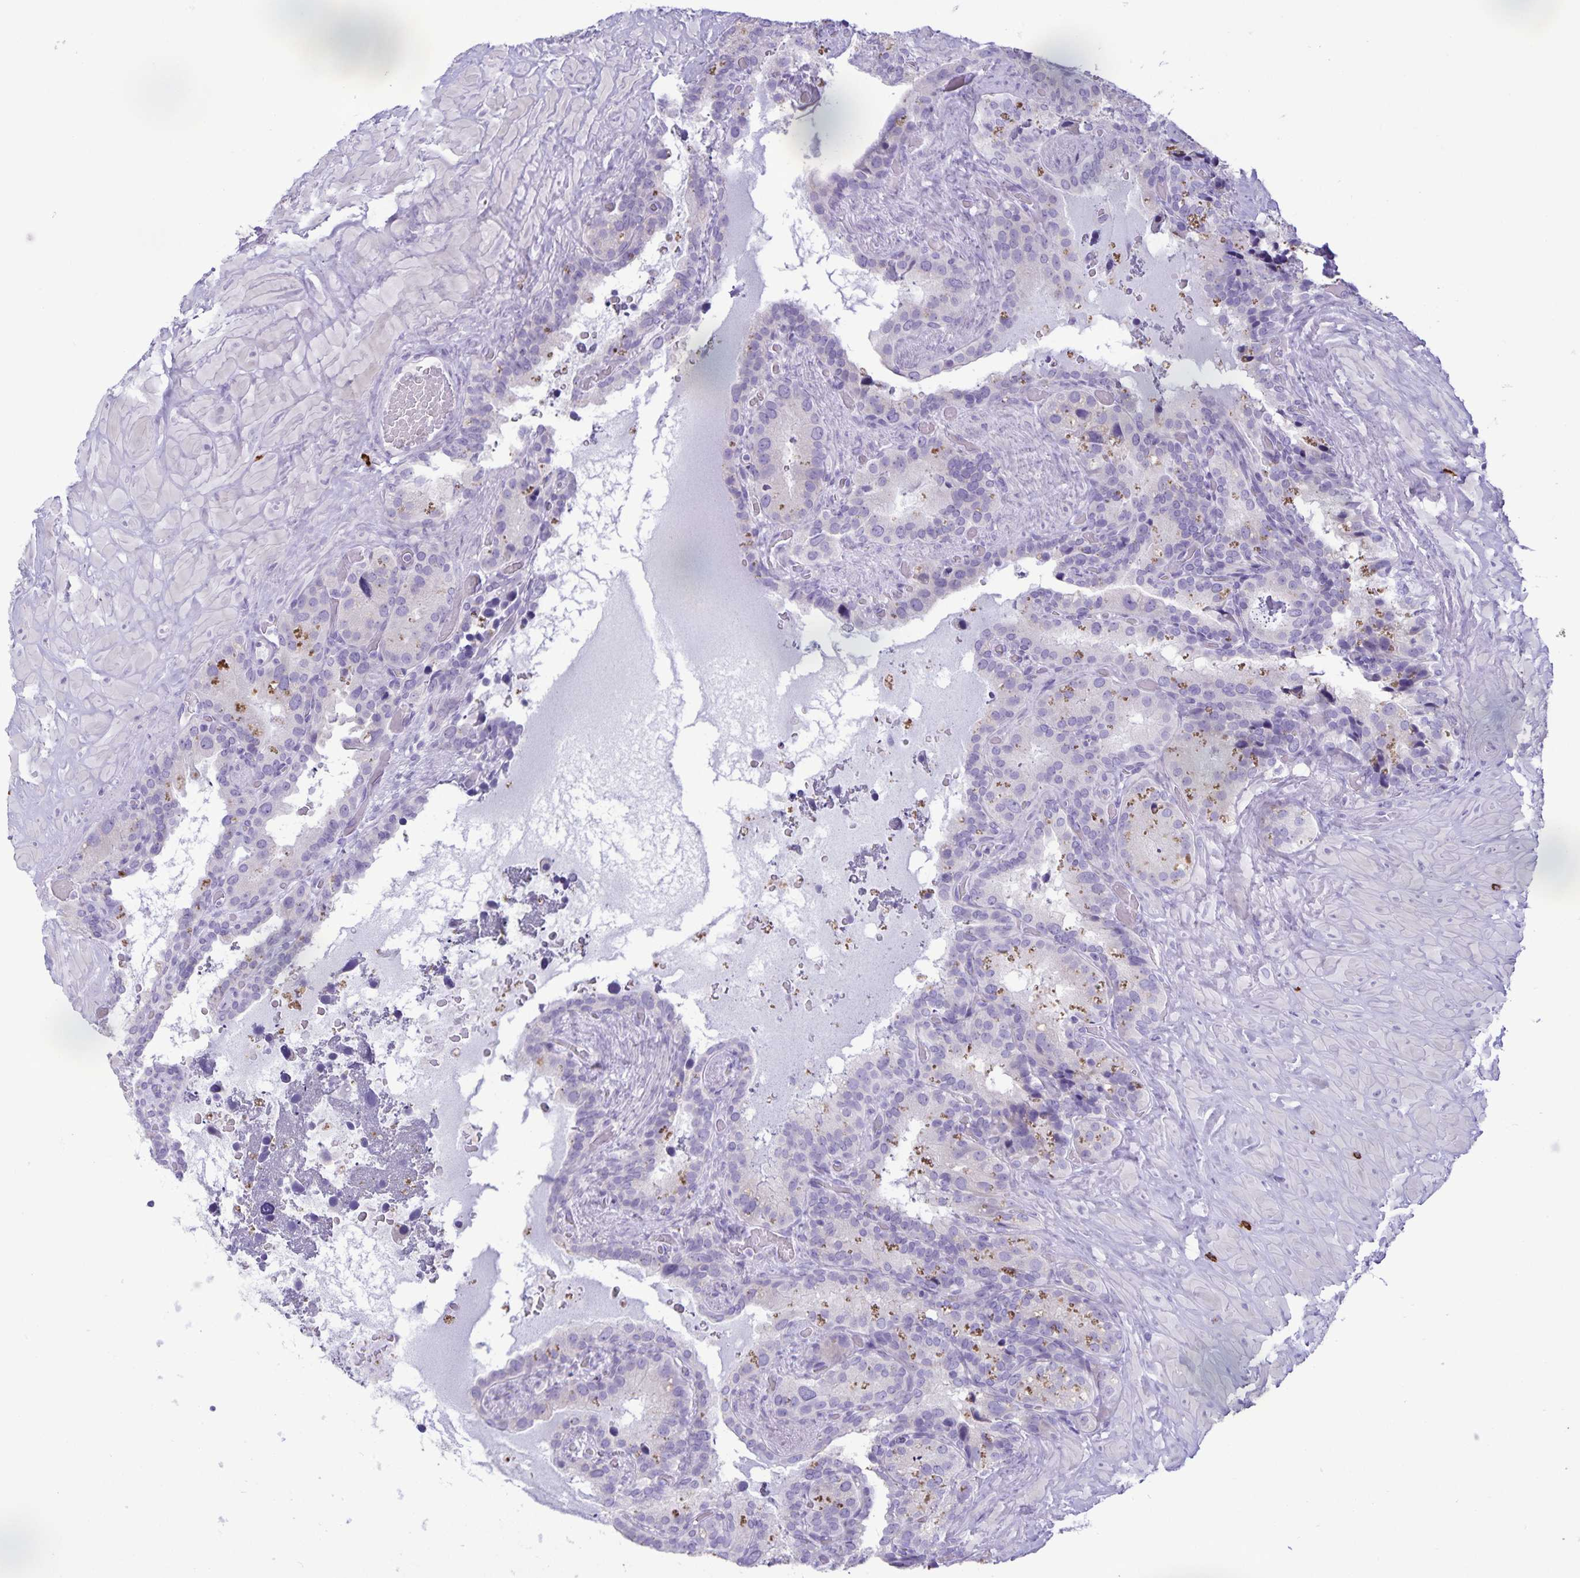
{"staining": {"intensity": "negative", "quantity": "none", "location": "none"}, "tissue": "seminal vesicle", "cell_type": "Glandular cells", "image_type": "normal", "snomed": [{"axis": "morphology", "description": "Normal tissue, NOS"}, {"axis": "topography", "description": "Seminal veicle"}], "caption": "Micrograph shows no significant protein positivity in glandular cells of normal seminal vesicle.", "gene": "IBTK", "patient": {"sex": "male", "age": 60}}